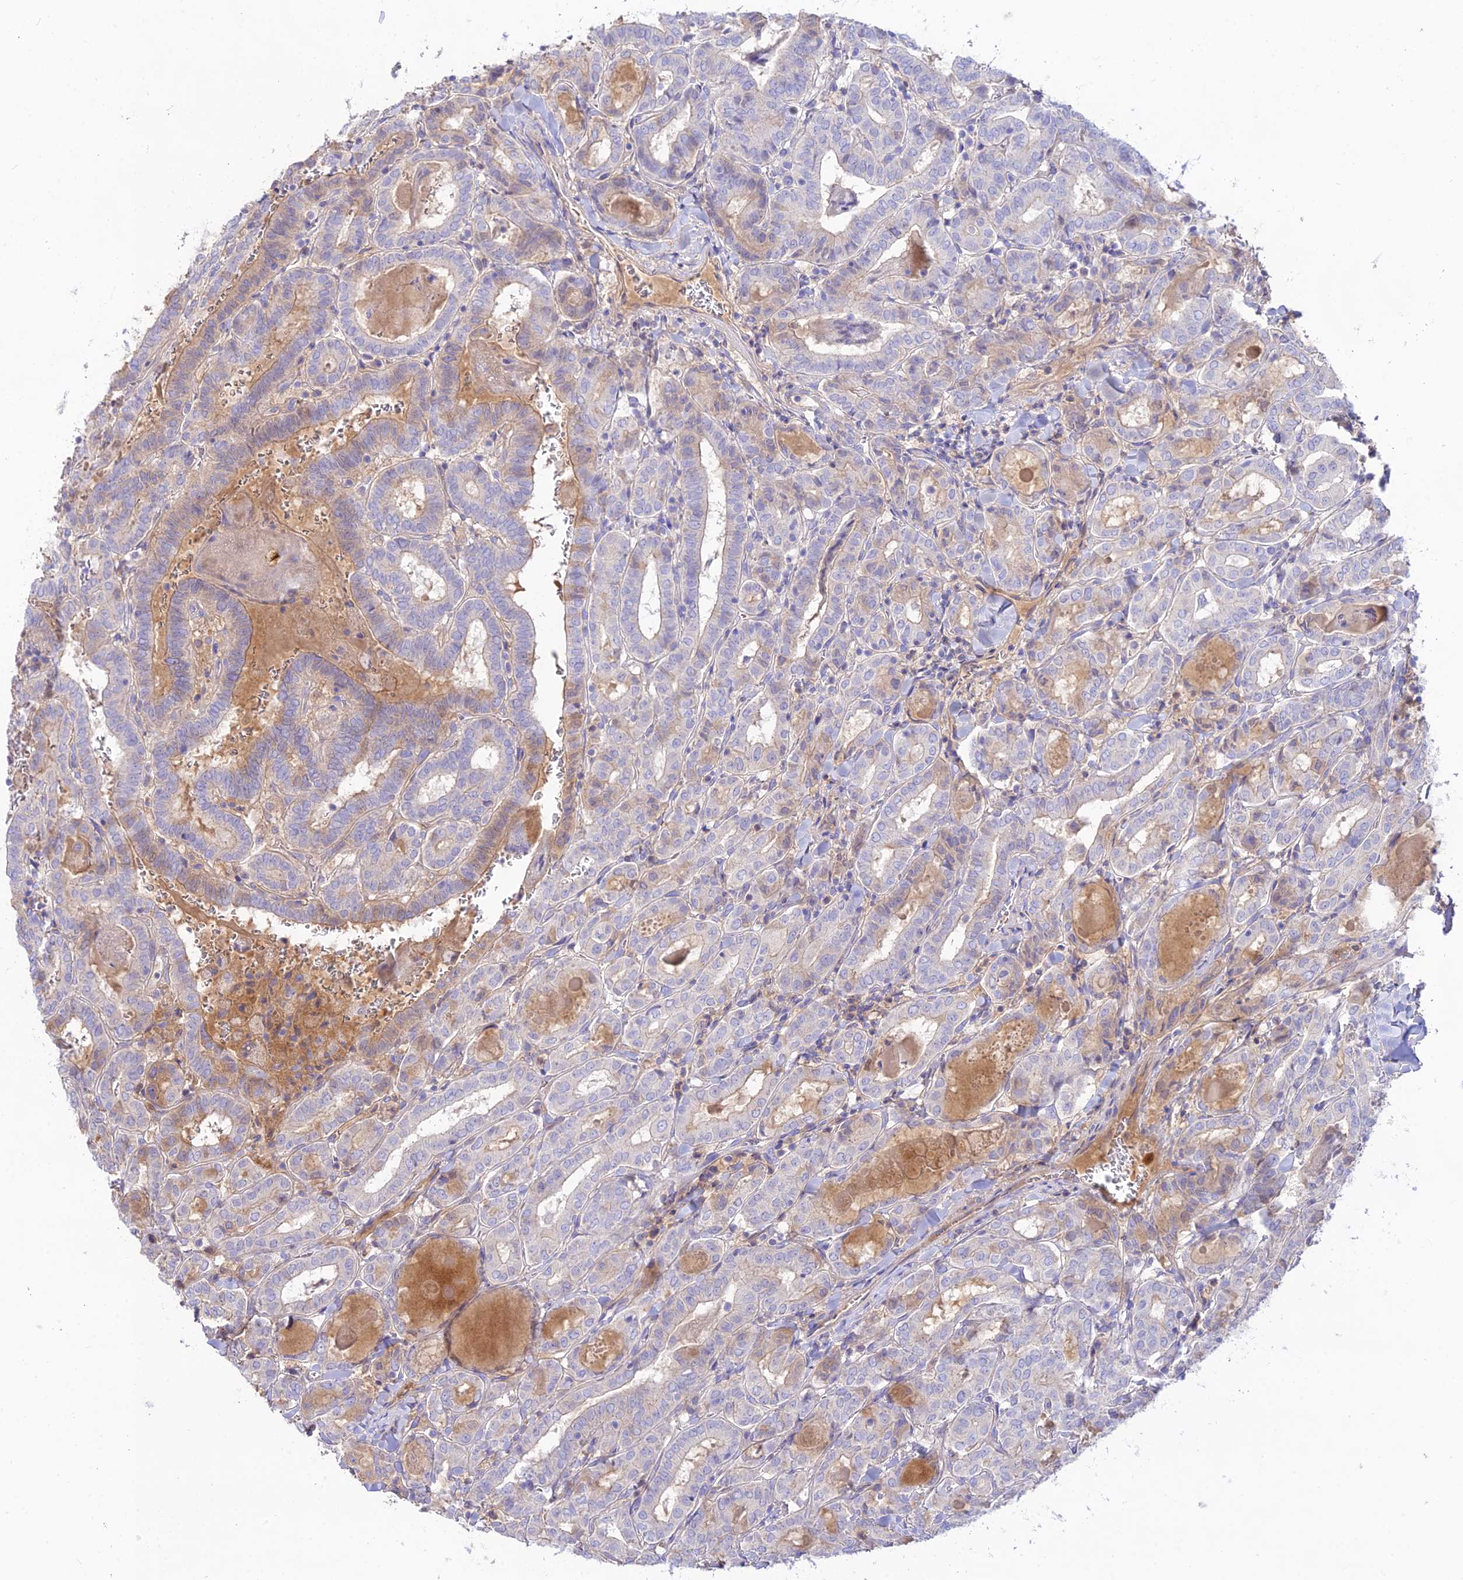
{"staining": {"intensity": "negative", "quantity": "none", "location": "none"}, "tissue": "thyroid cancer", "cell_type": "Tumor cells", "image_type": "cancer", "snomed": [{"axis": "morphology", "description": "Papillary adenocarcinoma, NOS"}, {"axis": "topography", "description": "Thyroid gland"}], "caption": "Immunohistochemistry histopathology image of neoplastic tissue: human thyroid cancer stained with DAB (3,3'-diaminobenzidine) displays no significant protein positivity in tumor cells.", "gene": "NLRP9", "patient": {"sex": "female", "age": 72}}